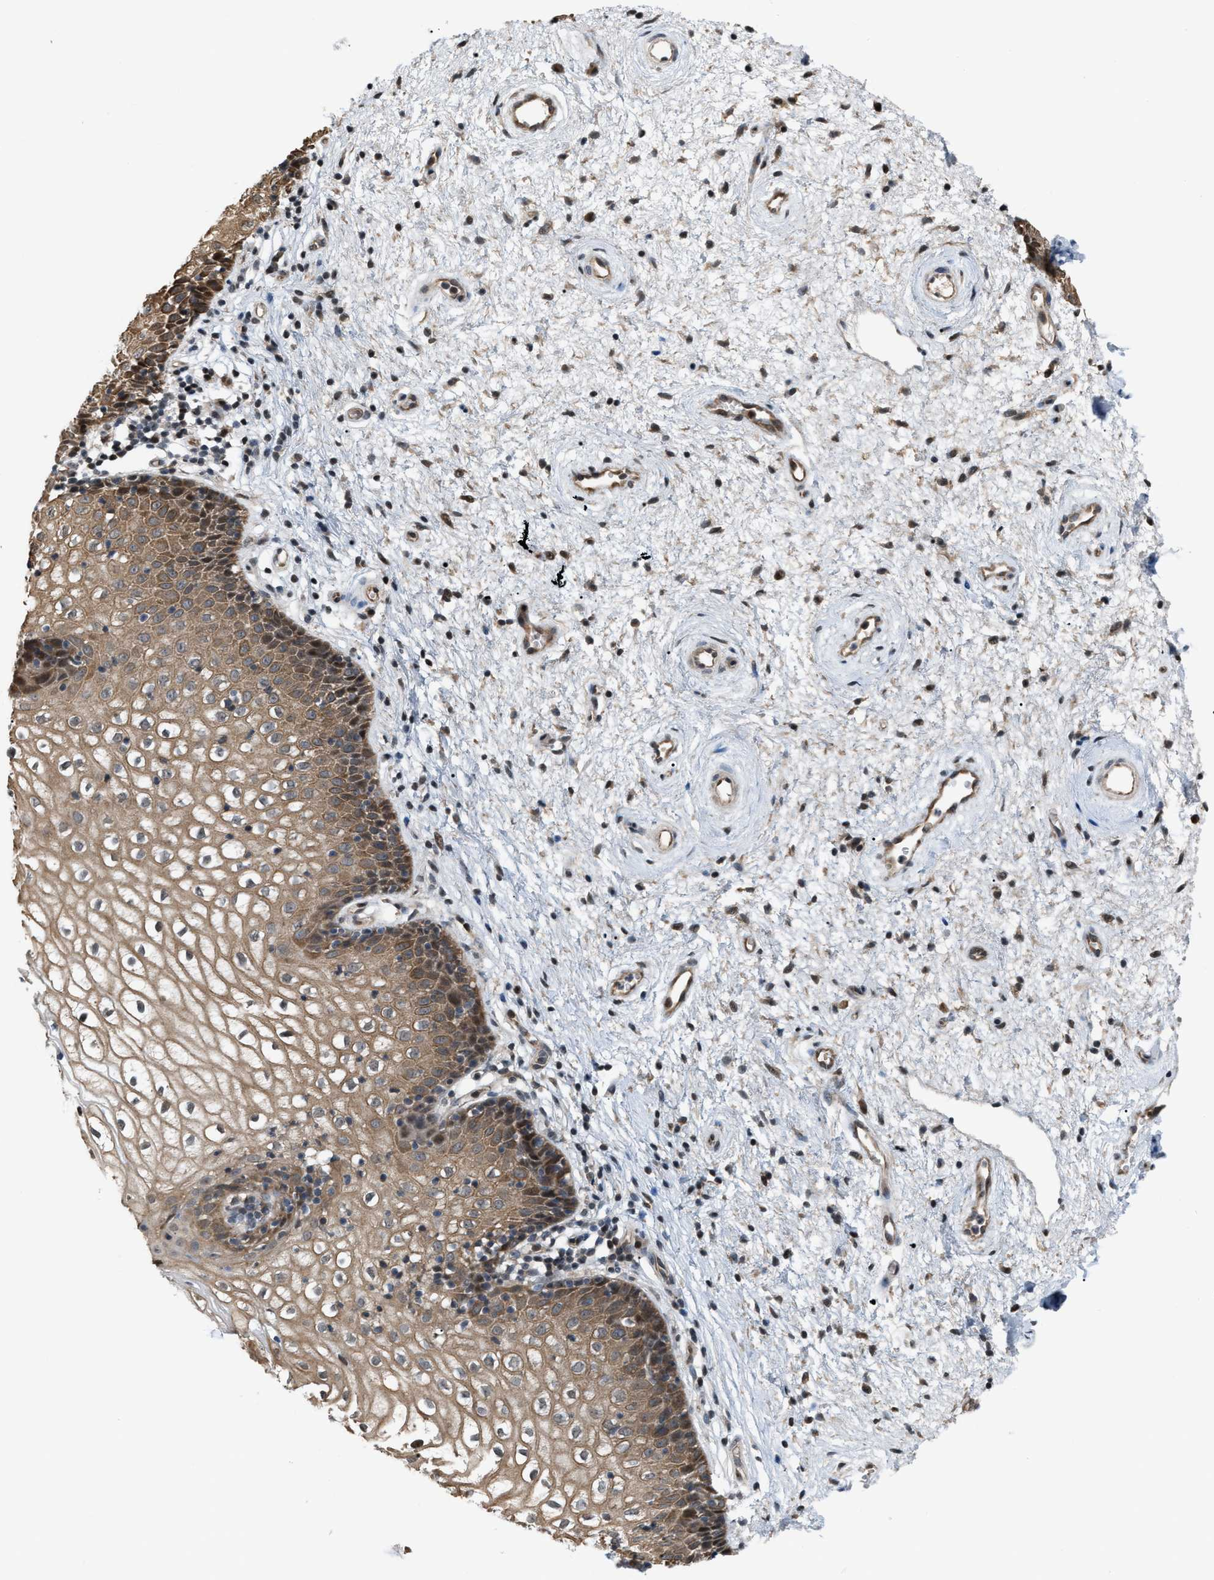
{"staining": {"intensity": "moderate", "quantity": ">75%", "location": "cytoplasmic/membranous,nuclear"}, "tissue": "vagina", "cell_type": "Squamous epithelial cells", "image_type": "normal", "snomed": [{"axis": "morphology", "description": "Normal tissue, NOS"}, {"axis": "topography", "description": "Vagina"}], "caption": "This photomicrograph reveals benign vagina stained with immunohistochemistry to label a protein in brown. The cytoplasmic/membranous,nuclear of squamous epithelial cells show moderate positivity for the protein. Nuclei are counter-stained blue.", "gene": "RFFL", "patient": {"sex": "female", "age": 34}}